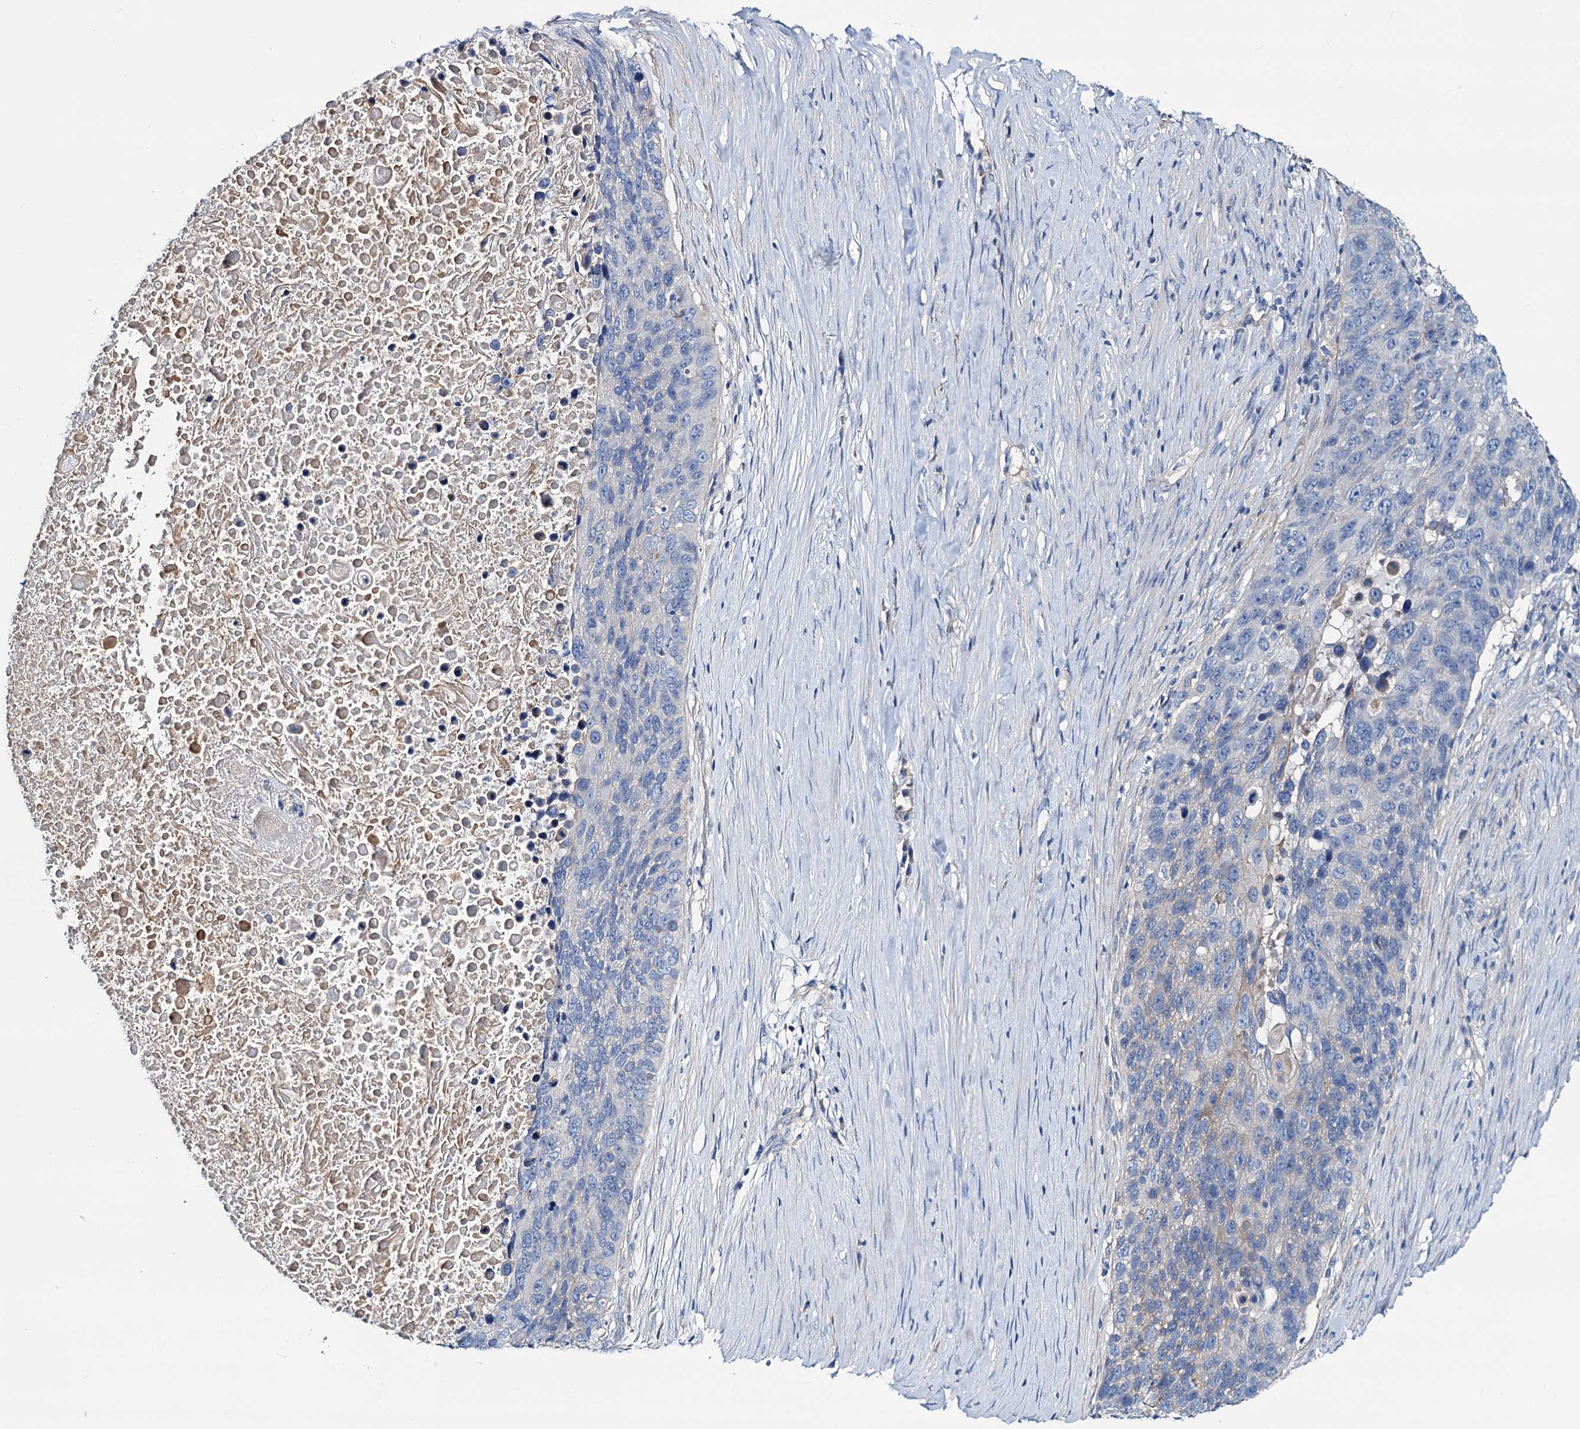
{"staining": {"intensity": "negative", "quantity": "none", "location": "none"}, "tissue": "lung cancer", "cell_type": "Tumor cells", "image_type": "cancer", "snomed": [{"axis": "morphology", "description": "Normal tissue, NOS"}, {"axis": "morphology", "description": "Squamous cell carcinoma, NOS"}, {"axis": "topography", "description": "Lymph node"}, {"axis": "topography", "description": "Lung"}], "caption": "Immunohistochemistry (IHC) of human lung cancer (squamous cell carcinoma) exhibits no staining in tumor cells.", "gene": "DYDC2", "patient": {"sex": "male", "age": 66}}